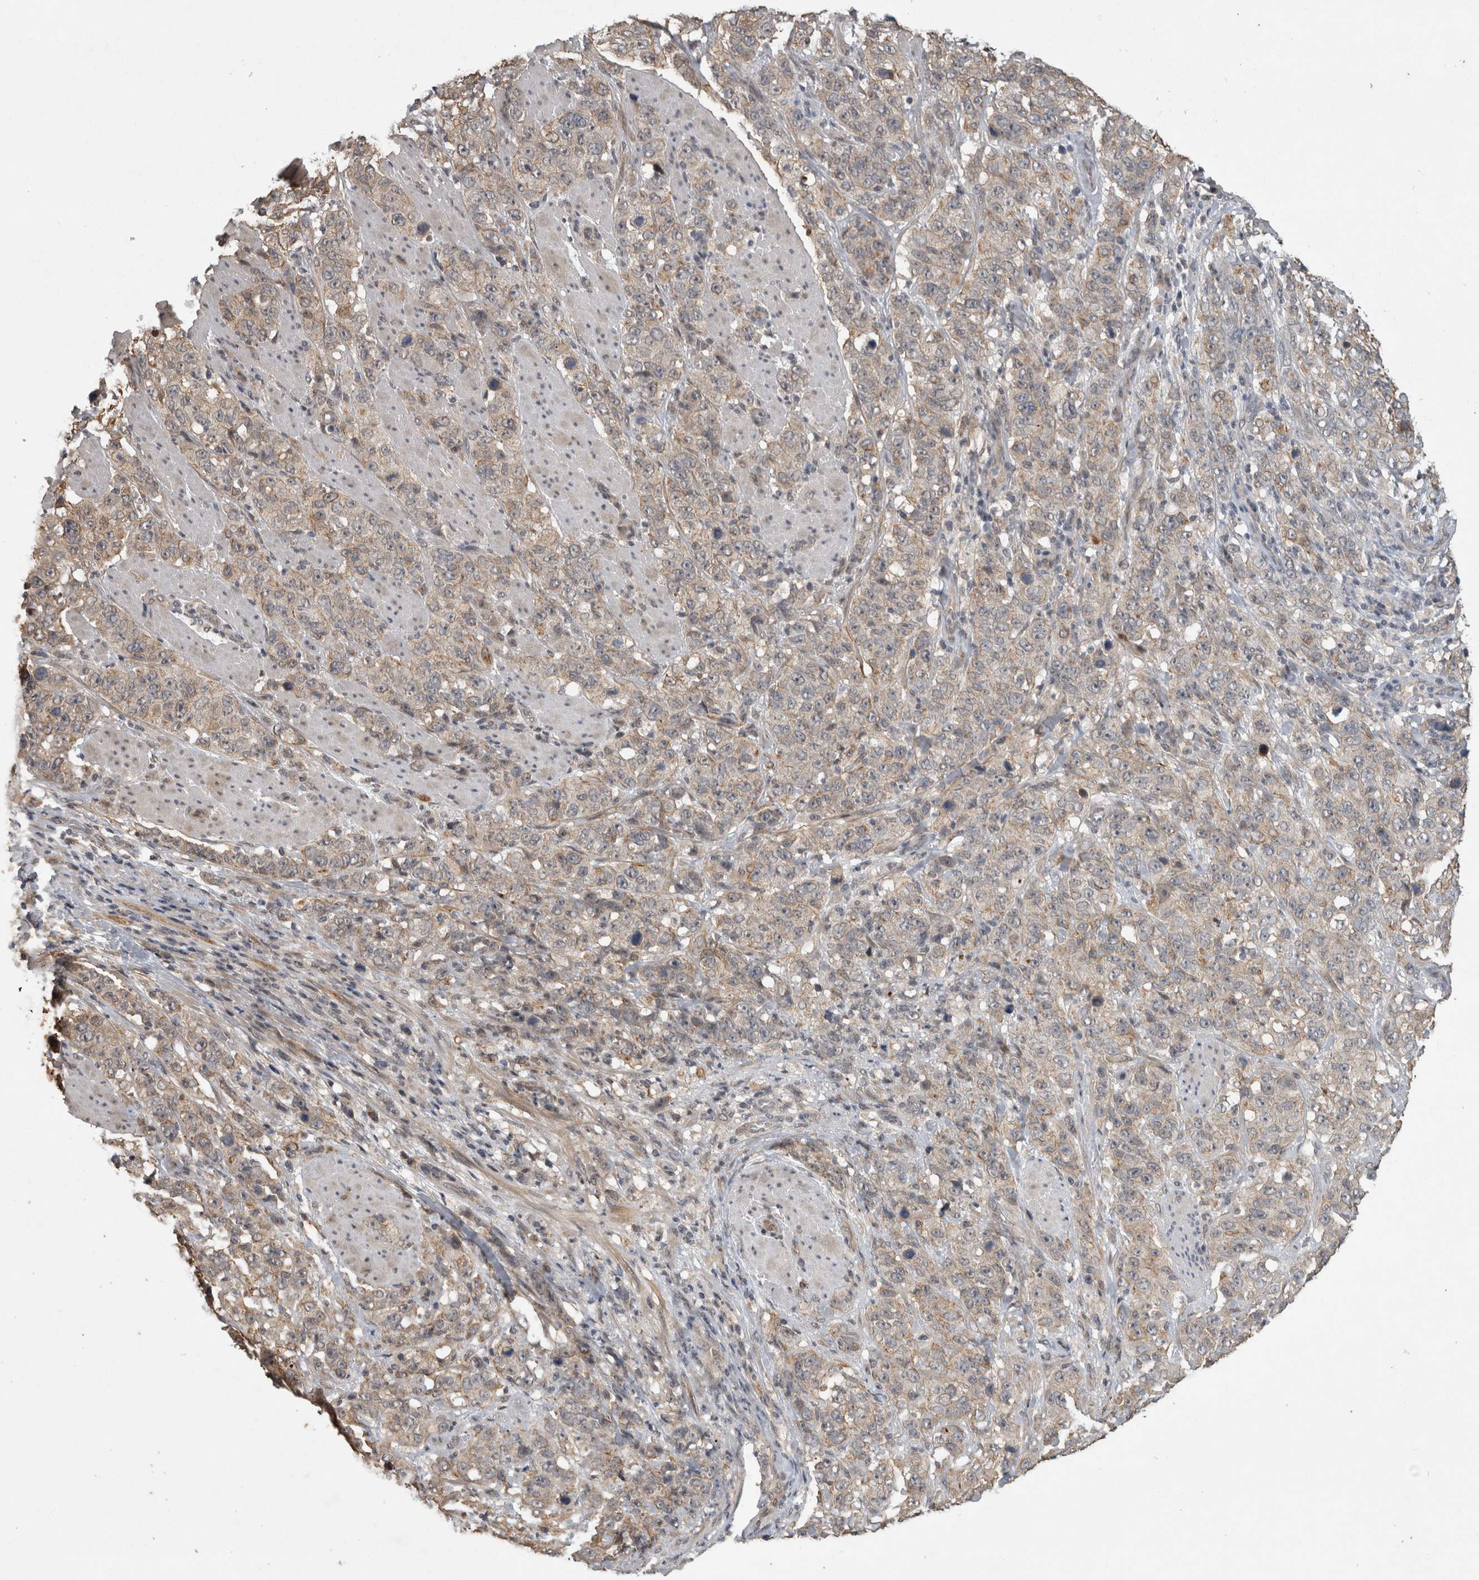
{"staining": {"intensity": "weak", "quantity": "25%-75%", "location": "cytoplasmic/membranous"}, "tissue": "stomach cancer", "cell_type": "Tumor cells", "image_type": "cancer", "snomed": [{"axis": "morphology", "description": "Adenocarcinoma, NOS"}, {"axis": "topography", "description": "Stomach"}], "caption": "Protein staining of stomach cancer tissue displays weak cytoplasmic/membranous staining in about 25%-75% of tumor cells.", "gene": "RHPN1", "patient": {"sex": "male", "age": 48}}